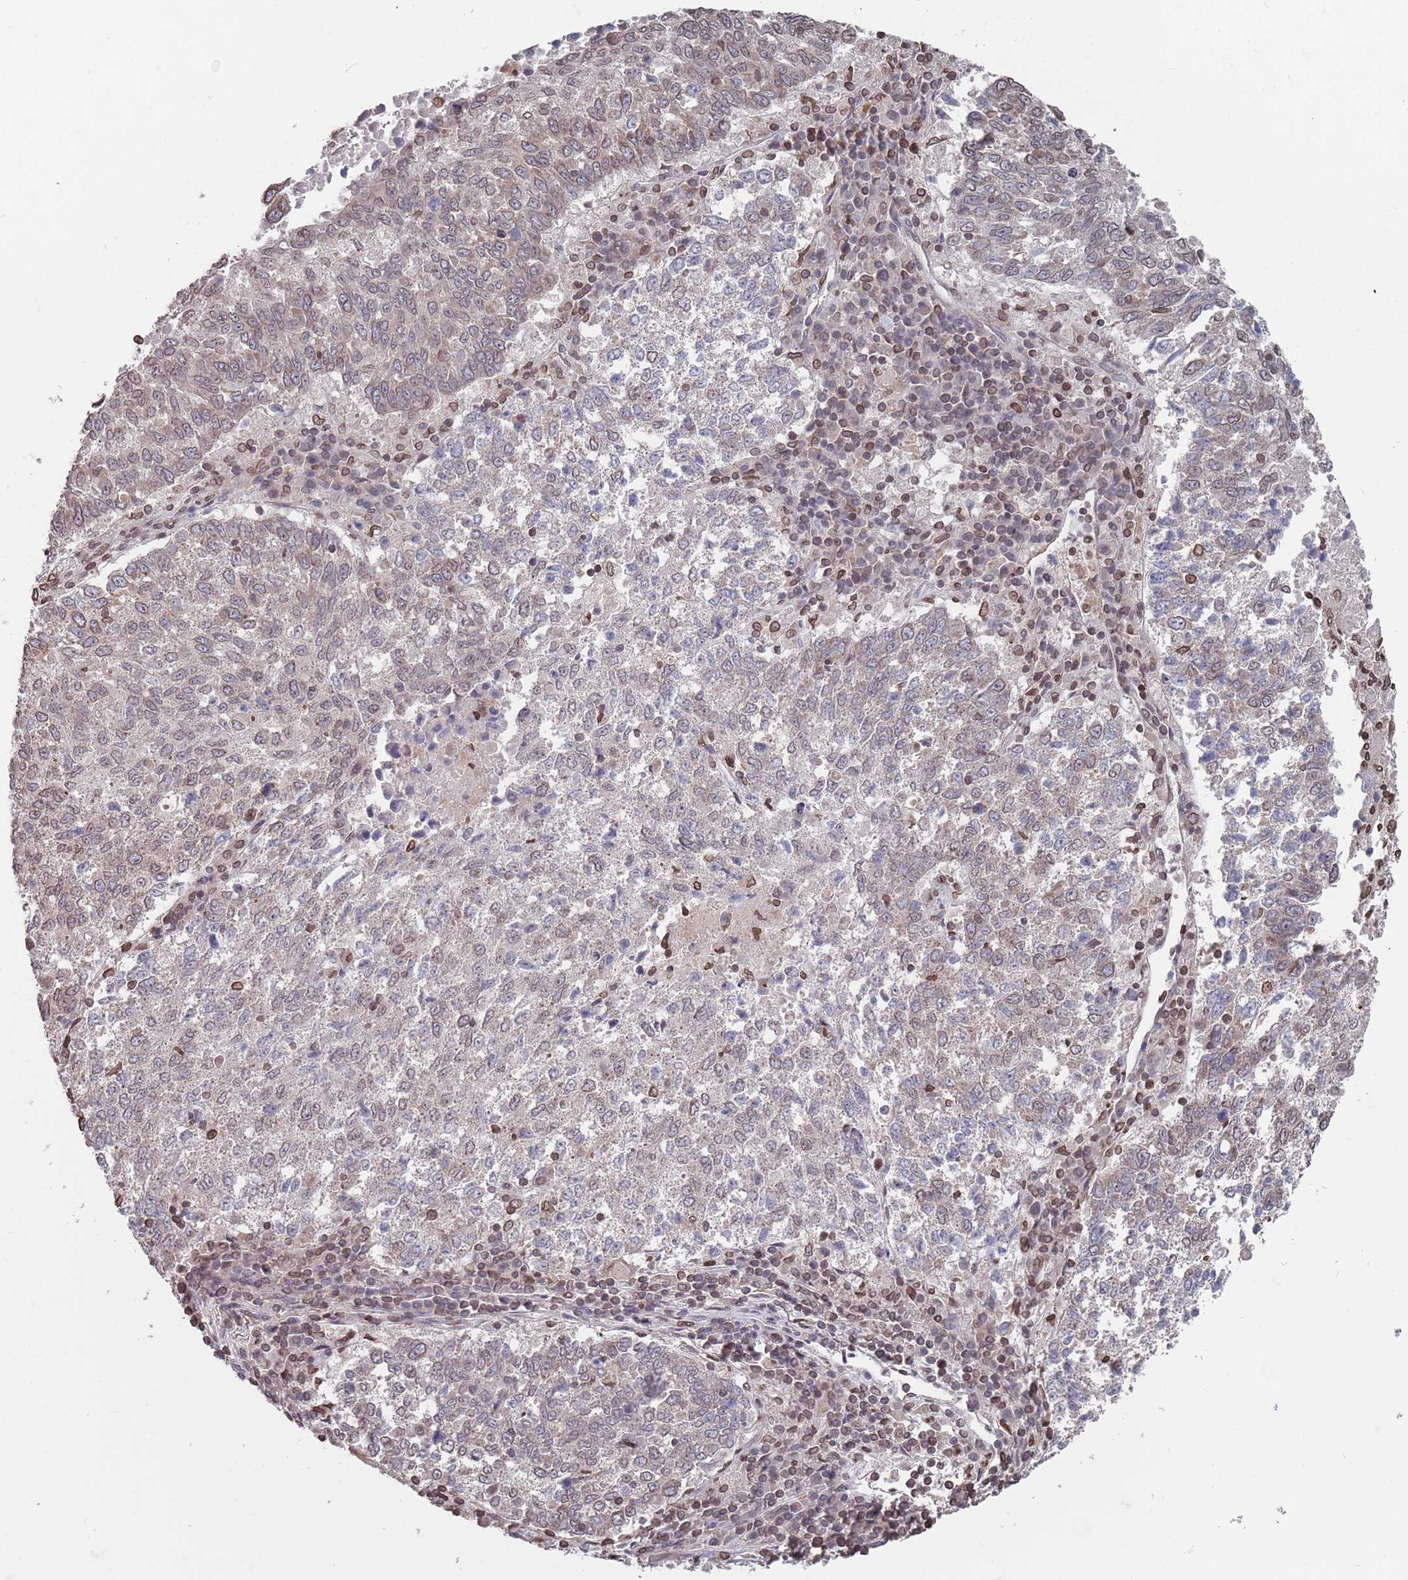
{"staining": {"intensity": "weak", "quantity": "25%-75%", "location": "cytoplasmic/membranous"}, "tissue": "lung cancer", "cell_type": "Tumor cells", "image_type": "cancer", "snomed": [{"axis": "morphology", "description": "Squamous cell carcinoma, NOS"}, {"axis": "topography", "description": "Lung"}], "caption": "Lung cancer (squamous cell carcinoma) was stained to show a protein in brown. There is low levels of weak cytoplasmic/membranous positivity in approximately 25%-75% of tumor cells. The protein is stained brown, and the nuclei are stained in blue (DAB IHC with brightfield microscopy, high magnification).", "gene": "SDHAF3", "patient": {"sex": "male", "age": 73}}